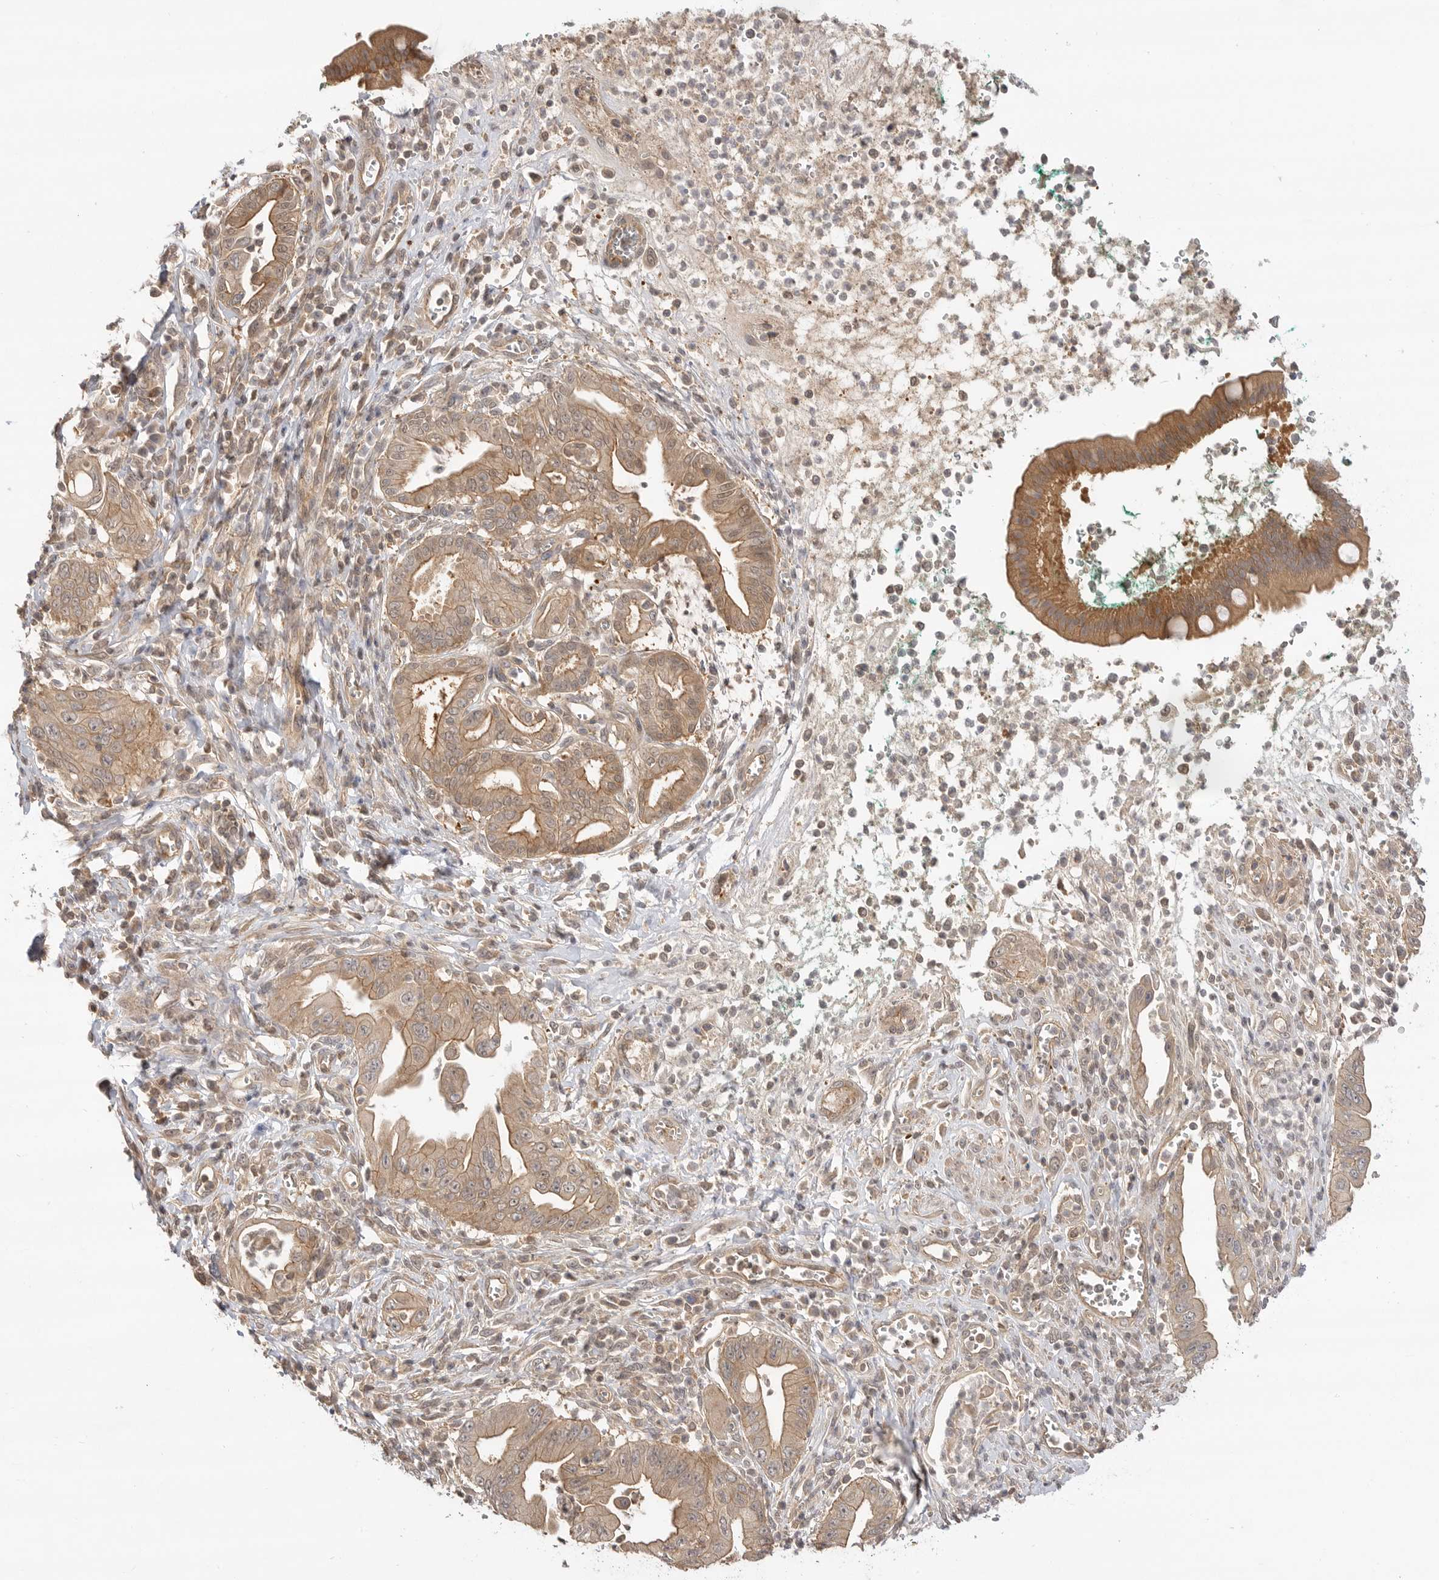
{"staining": {"intensity": "moderate", "quantity": ">75%", "location": "cytoplasmic/membranous"}, "tissue": "pancreatic cancer", "cell_type": "Tumor cells", "image_type": "cancer", "snomed": [{"axis": "morphology", "description": "Adenocarcinoma, NOS"}, {"axis": "topography", "description": "Pancreas"}], "caption": "DAB (3,3'-diaminobenzidine) immunohistochemical staining of human pancreatic cancer (adenocarcinoma) displays moderate cytoplasmic/membranous protein staining in about >75% of tumor cells.", "gene": "CLDN12", "patient": {"sex": "male", "age": 78}}